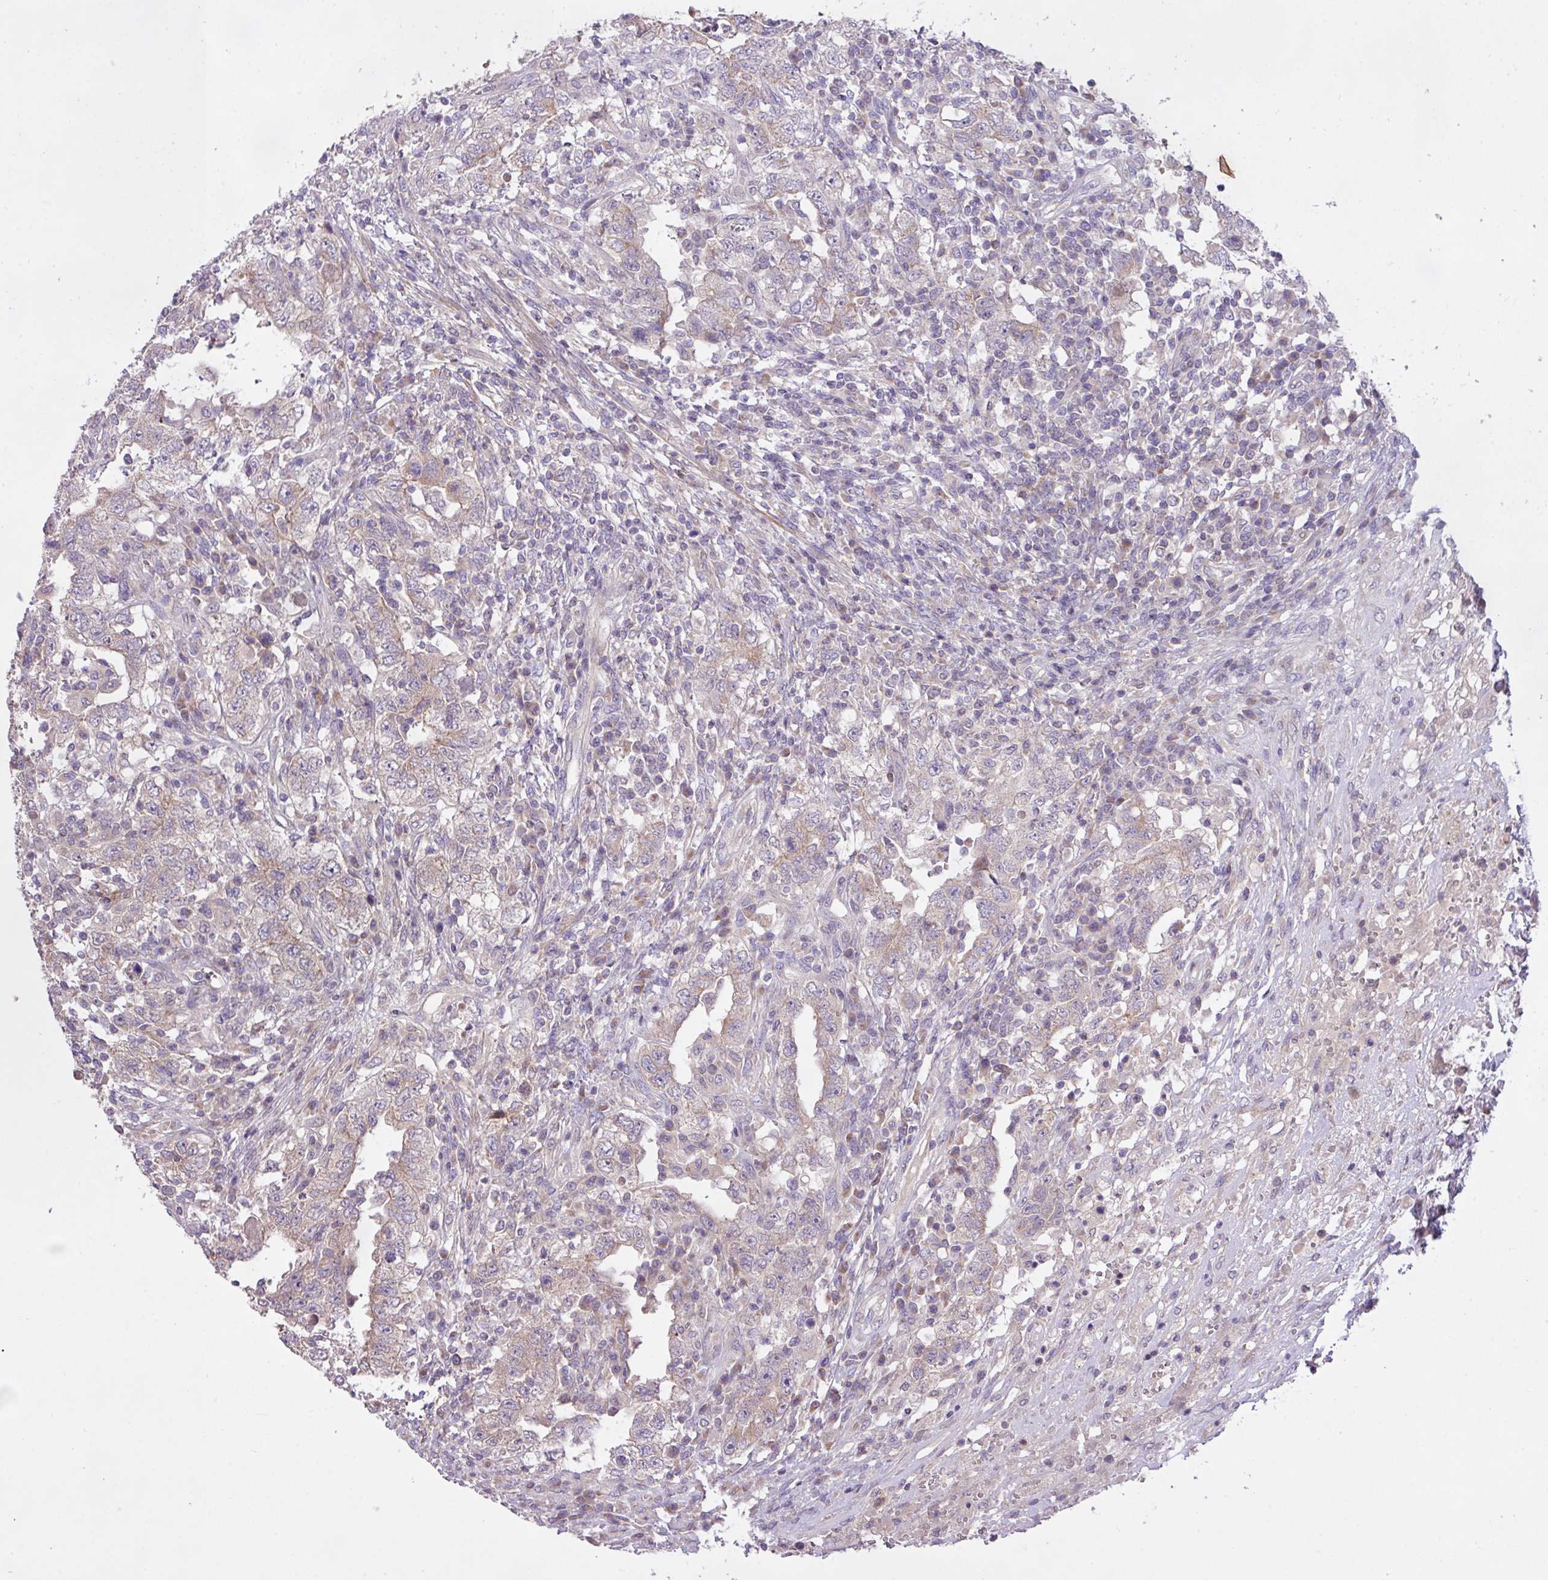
{"staining": {"intensity": "weak", "quantity": "25%-75%", "location": "cytoplasmic/membranous"}, "tissue": "testis cancer", "cell_type": "Tumor cells", "image_type": "cancer", "snomed": [{"axis": "morphology", "description": "Carcinoma, Embryonal, NOS"}, {"axis": "topography", "description": "Testis"}], "caption": "Immunohistochemical staining of human testis cancer (embryonal carcinoma) reveals low levels of weak cytoplasmic/membranous protein staining in about 25%-75% of tumor cells. The protein of interest is shown in brown color, while the nuclei are stained blue.", "gene": "TIMM10B", "patient": {"sex": "male", "age": 26}}